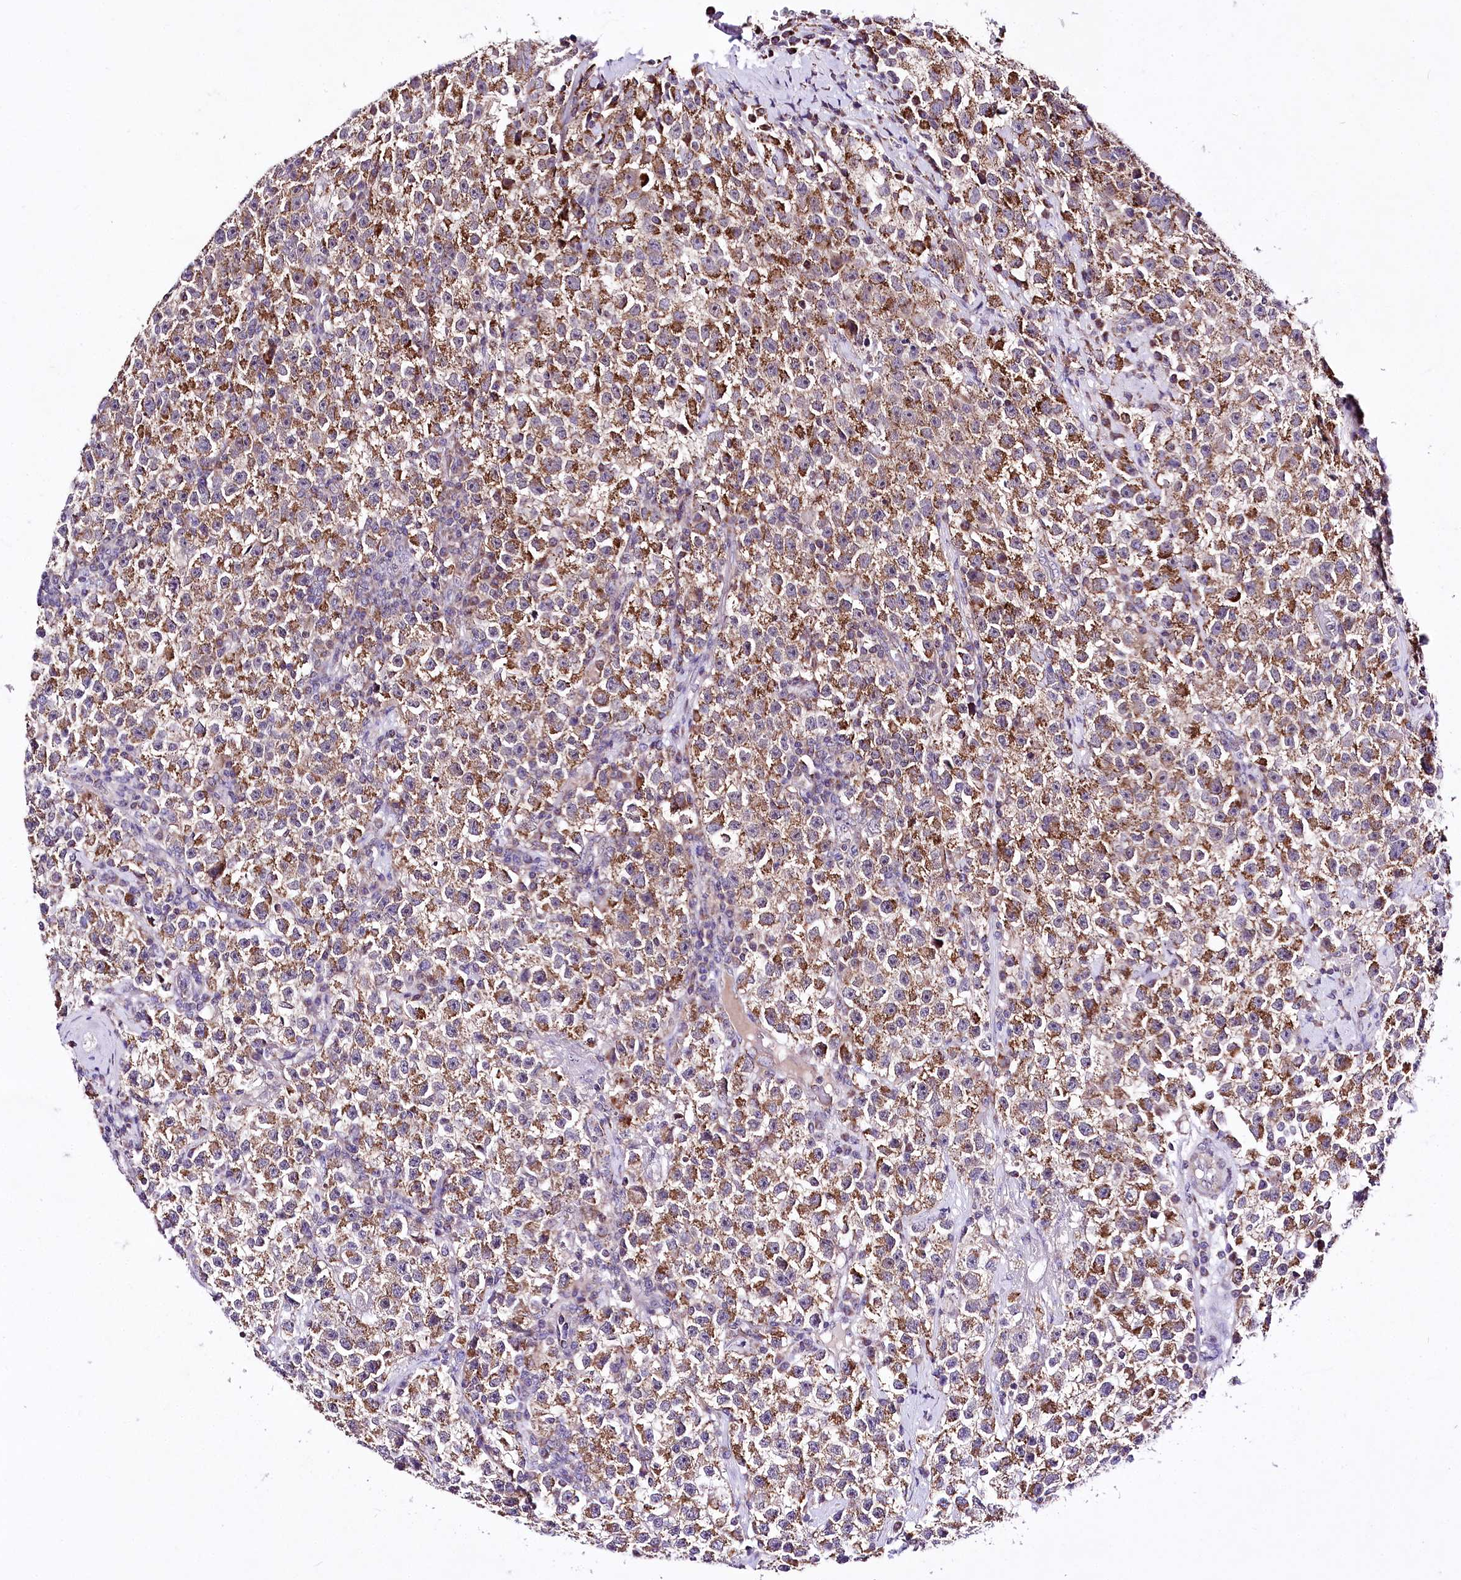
{"staining": {"intensity": "moderate", "quantity": ">75%", "location": "cytoplasmic/membranous"}, "tissue": "testis cancer", "cell_type": "Tumor cells", "image_type": "cancer", "snomed": [{"axis": "morphology", "description": "Seminoma, NOS"}, {"axis": "topography", "description": "Testis"}], "caption": "This photomicrograph shows testis cancer stained with immunohistochemistry to label a protein in brown. The cytoplasmic/membranous of tumor cells show moderate positivity for the protein. Nuclei are counter-stained blue.", "gene": "ATE1", "patient": {"sex": "male", "age": 22}}